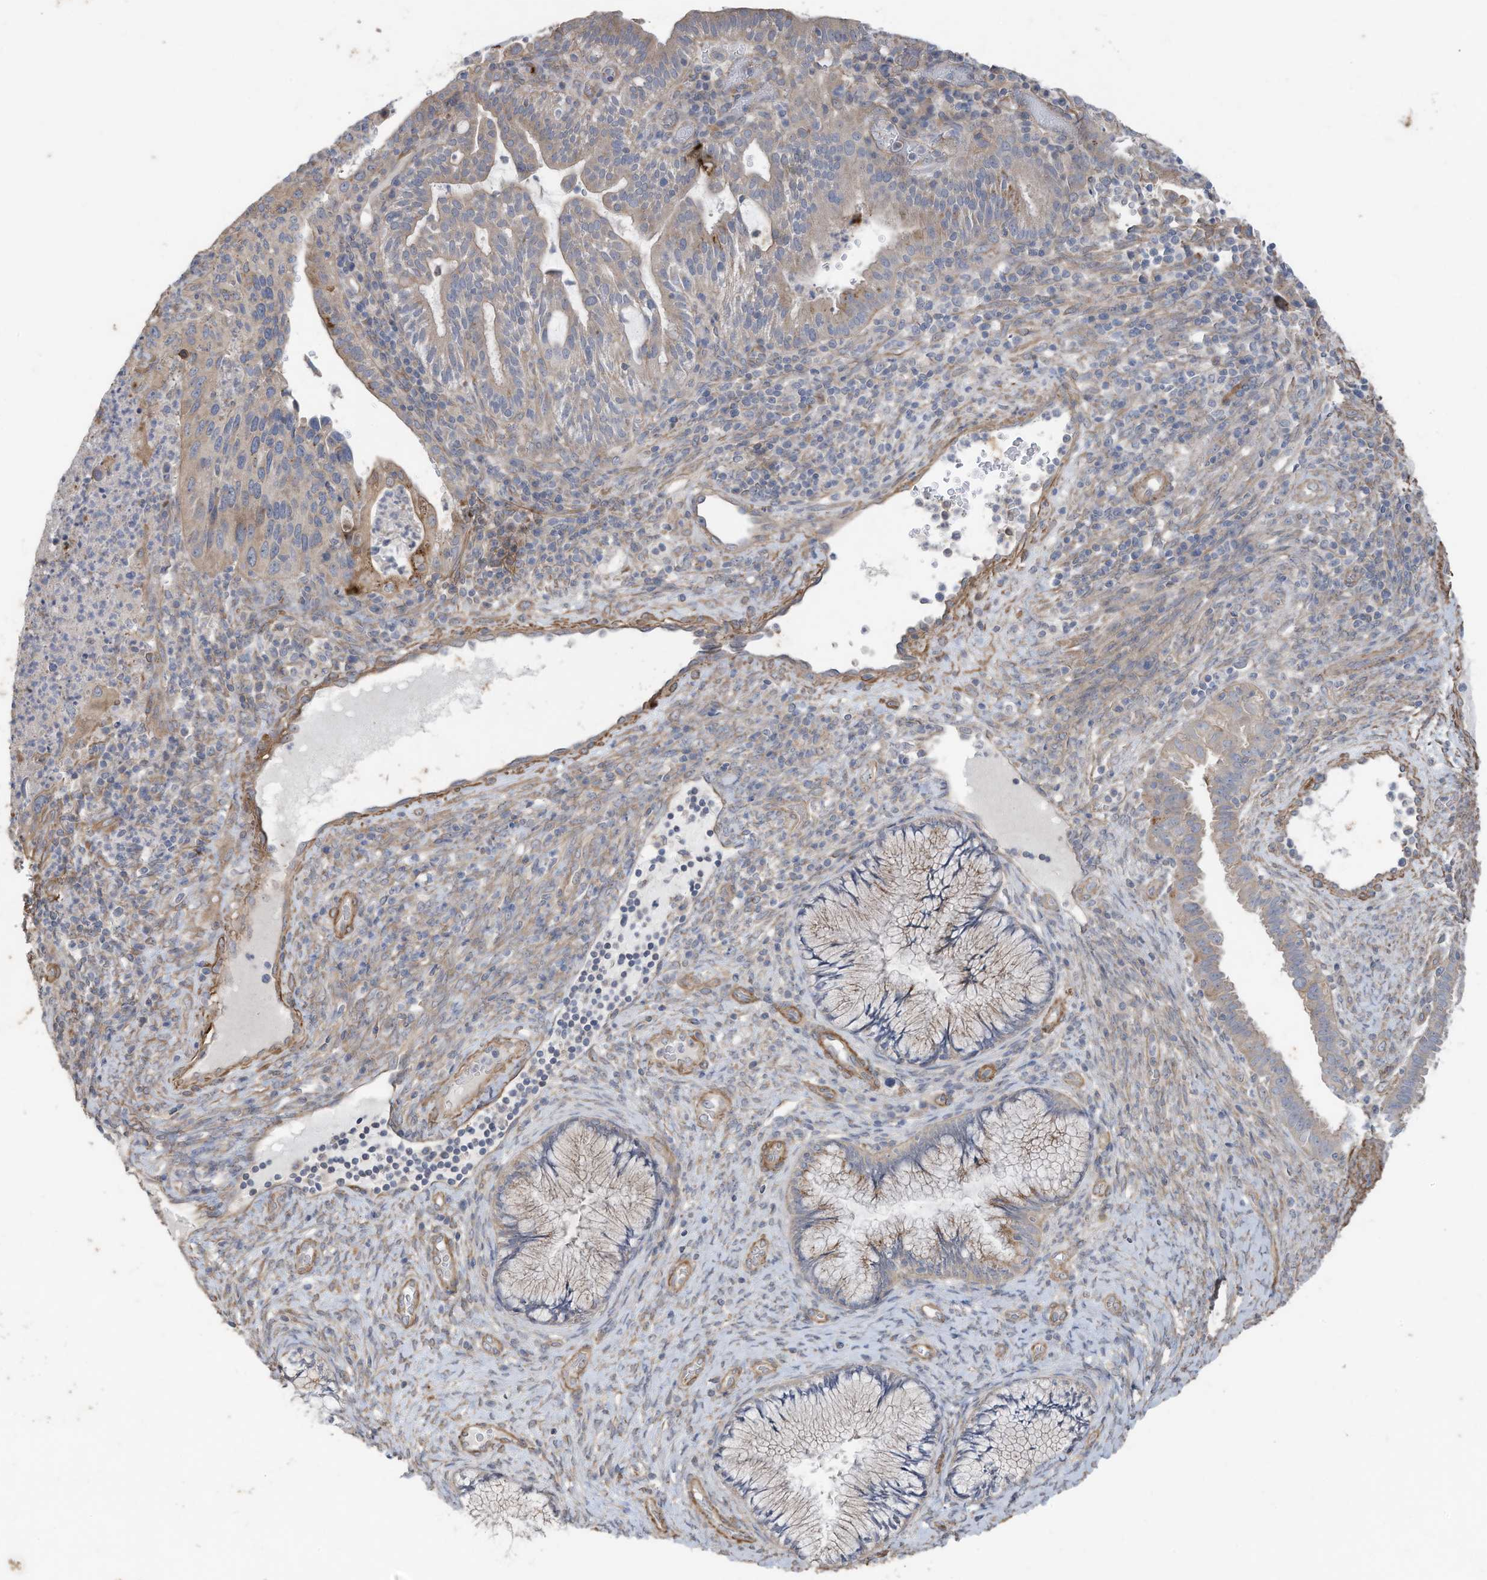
{"staining": {"intensity": "negative", "quantity": "none", "location": "none"}, "tissue": "cervical cancer", "cell_type": "Tumor cells", "image_type": "cancer", "snomed": [{"axis": "morphology", "description": "Squamous cell carcinoma, NOS"}, {"axis": "topography", "description": "Cervix"}], "caption": "The immunohistochemistry micrograph has no significant staining in tumor cells of squamous cell carcinoma (cervical) tissue.", "gene": "SLC17A7", "patient": {"sex": "female", "age": 38}}